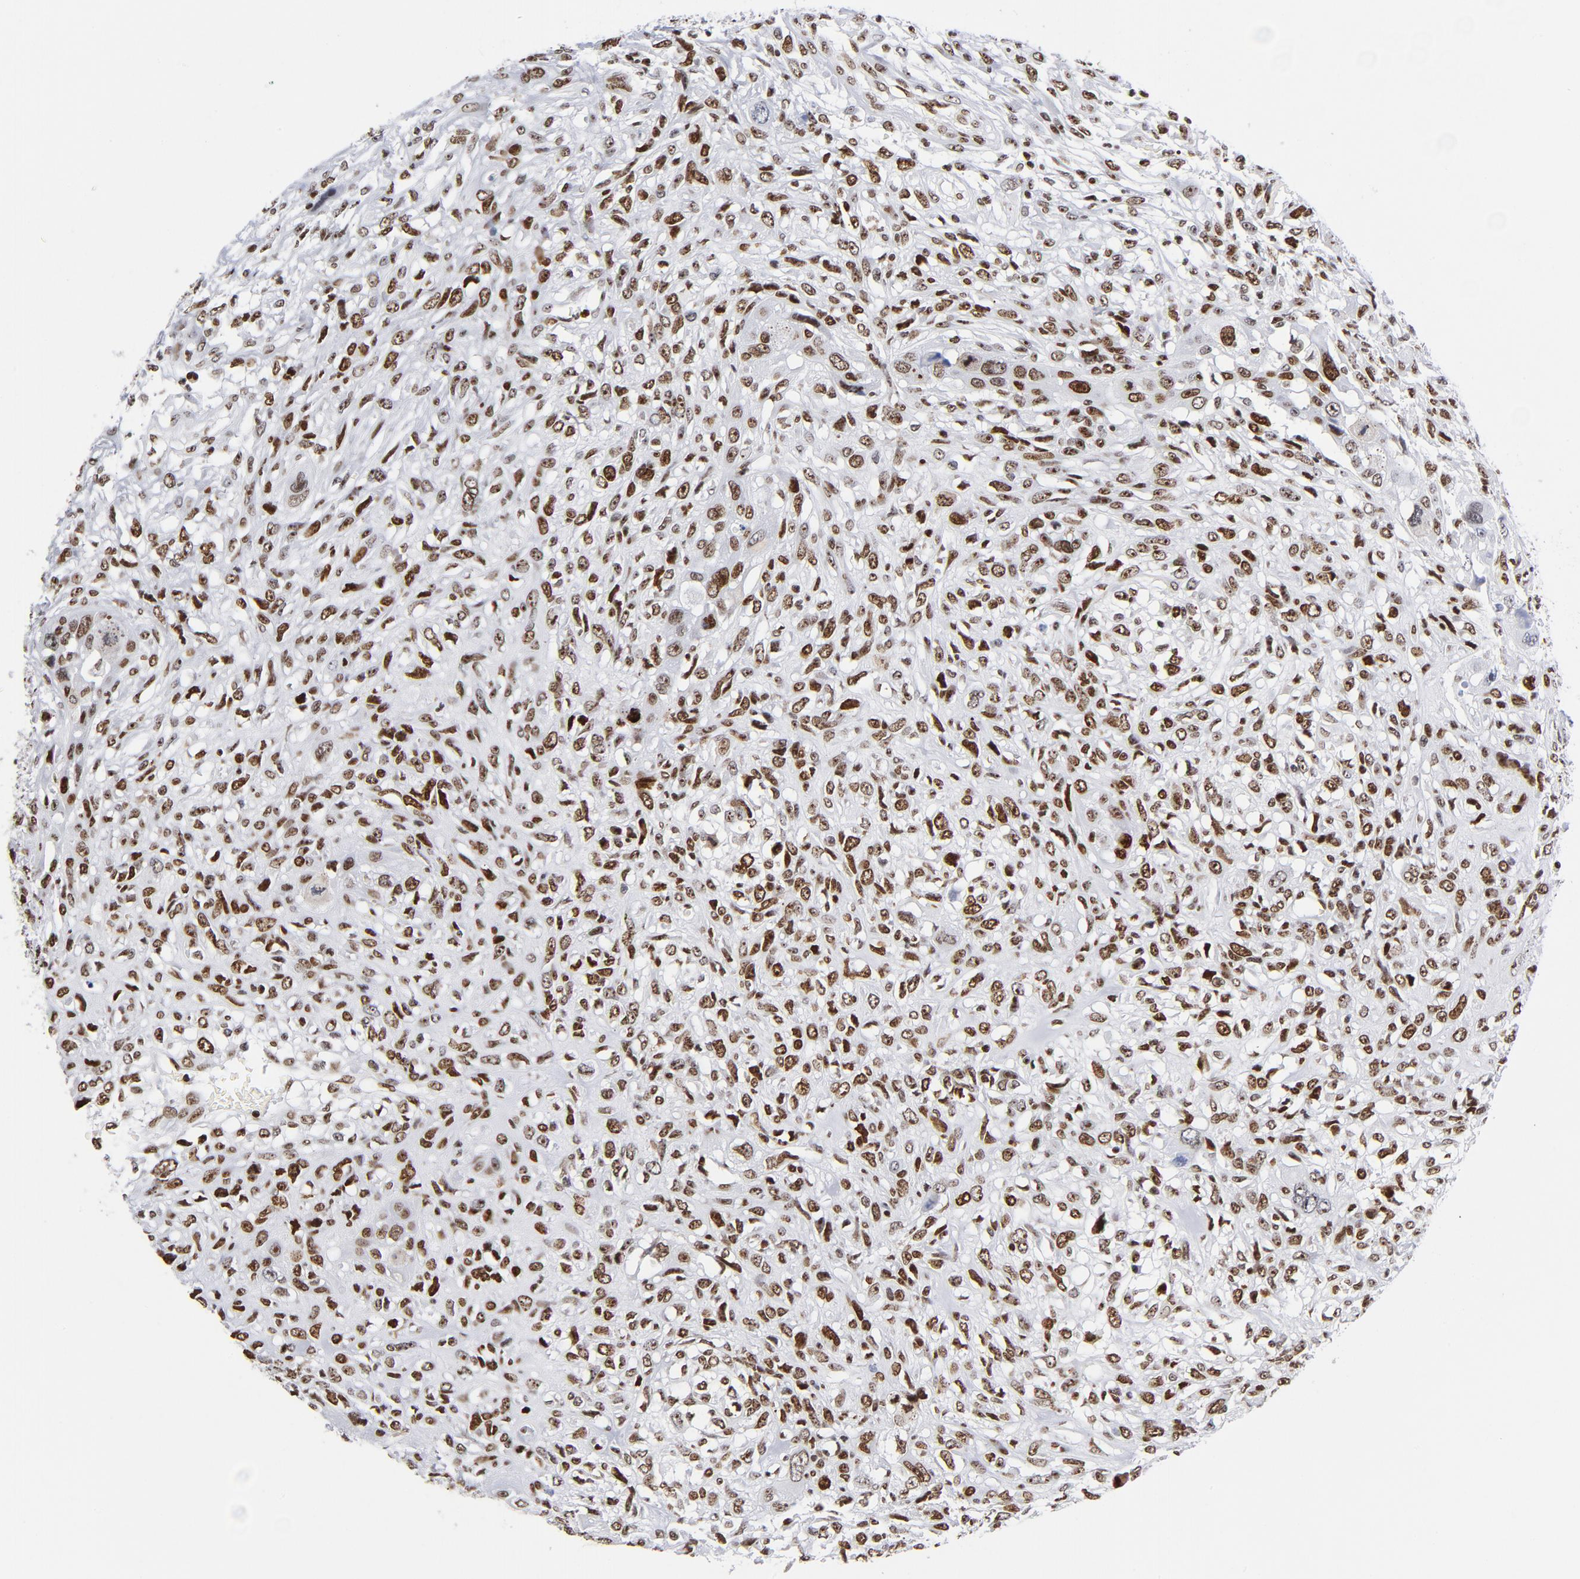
{"staining": {"intensity": "moderate", "quantity": ">75%", "location": "nuclear"}, "tissue": "head and neck cancer", "cell_type": "Tumor cells", "image_type": "cancer", "snomed": [{"axis": "morphology", "description": "Neoplasm, malignant, NOS"}, {"axis": "topography", "description": "Salivary gland"}, {"axis": "topography", "description": "Head-Neck"}], "caption": "High-magnification brightfield microscopy of head and neck cancer stained with DAB (3,3'-diaminobenzidine) (brown) and counterstained with hematoxylin (blue). tumor cells exhibit moderate nuclear staining is present in about>75% of cells. (DAB (3,3'-diaminobenzidine) IHC, brown staining for protein, blue staining for nuclei).", "gene": "TOP2B", "patient": {"sex": "male", "age": 43}}